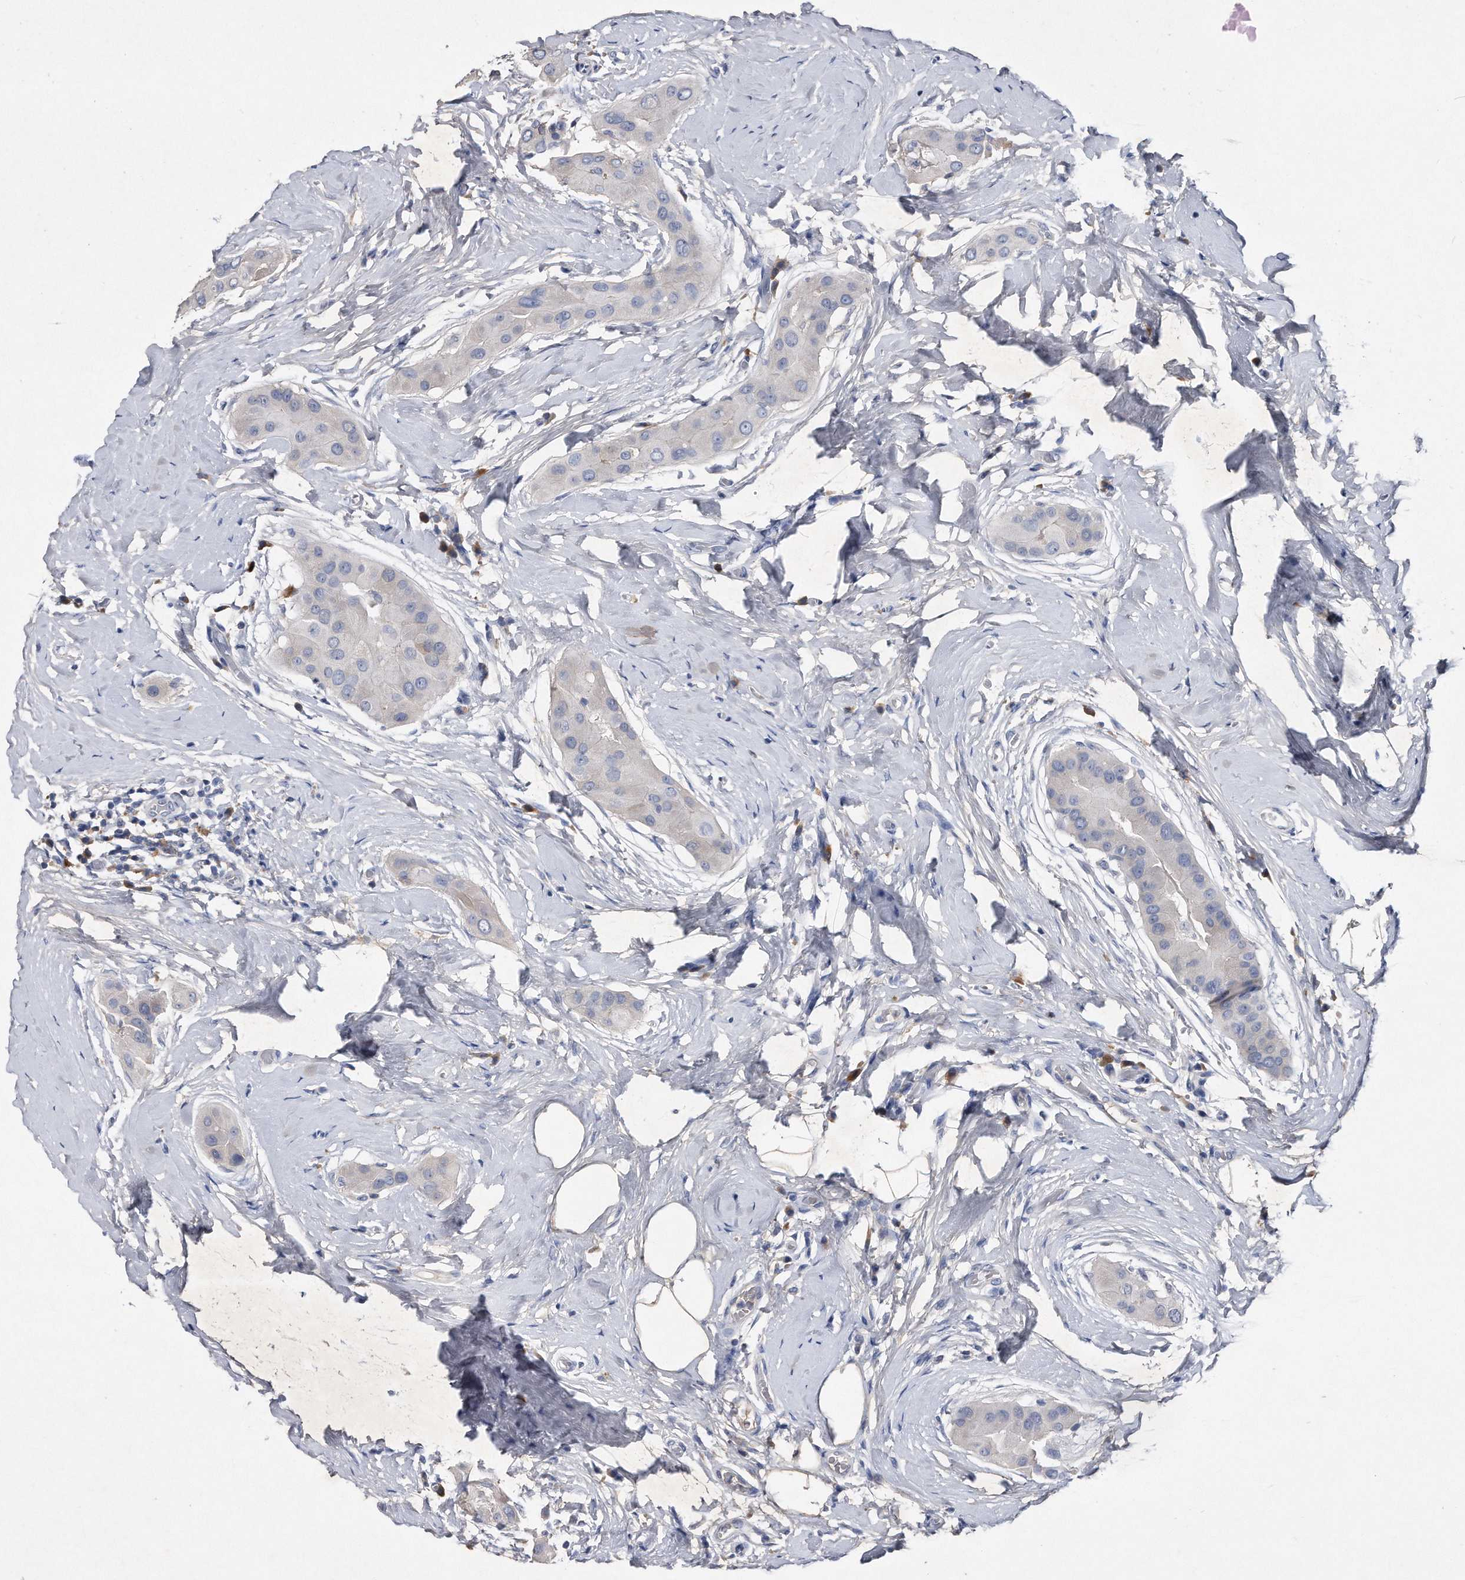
{"staining": {"intensity": "negative", "quantity": "none", "location": "none"}, "tissue": "thyroid cancer", "cell_type": "Tumor cells", "image_type": "cancer", "snomed": [{"axis": "morphology", "description": "Papillary adenocarcinoma, NOS"}, {"axis": "topography", "description": "Thyroid gland"}], "caption": "An IHC histopathology image of thyroid papillary adenocarcinoma is shown. There is no staining in tumor cells of thyroid papillary adenocarcinoma.", "gene": "ASNS", "patient": {"sex": "male", "age": 33}}